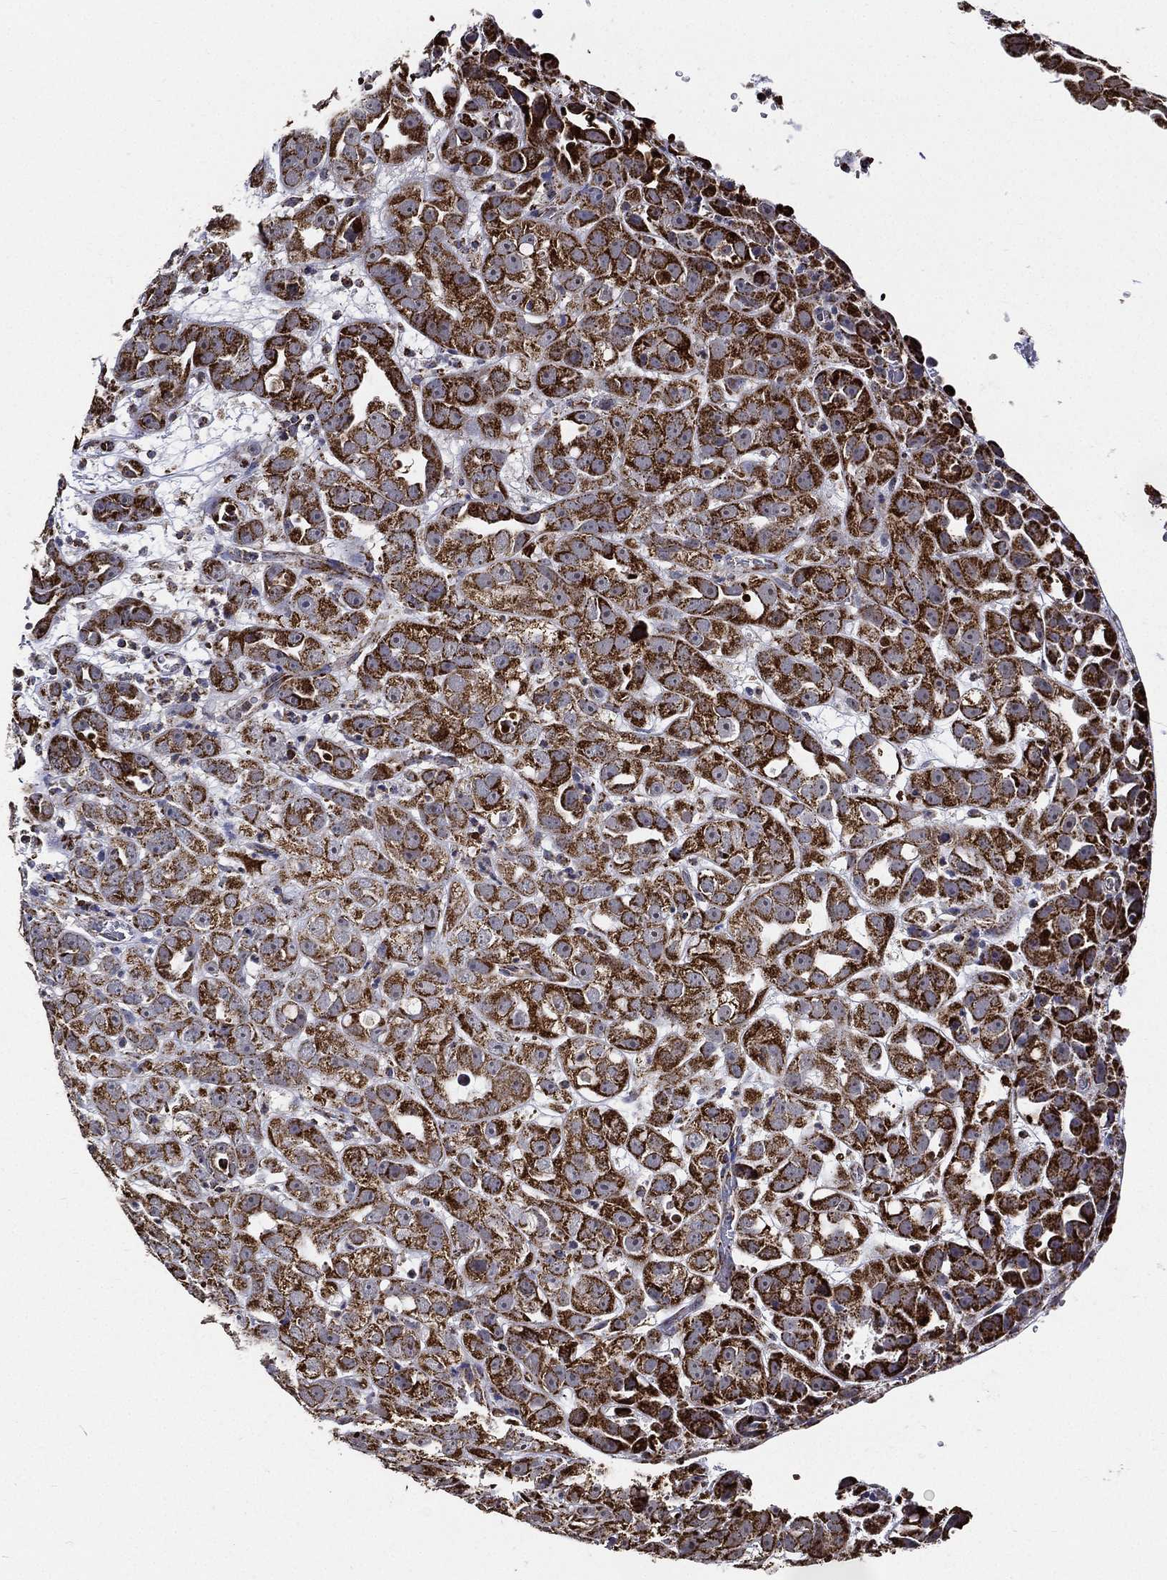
{"staining": {"intensity": "strong", "quantity": ">75%", "location": "cytoplasmic/membranous"}, "tissue": "urothelial cancer", "cell_type": "Tumor cells", "image_type": "cancer", "snomed": [{"axis": "morphology", "description": "Urothelial carcinoma, High grade"}, {"axis": "topography", "description": "Urinary bladder"}], "caption": "Brown immunohistochemical staining in high-grade urothelial carcinoma displays strong cytoplasmic/membranous expression in about >75% of tumor cells.", "gene": "NDUFAB1", "patient": {"sex": "female", "age": 41}}